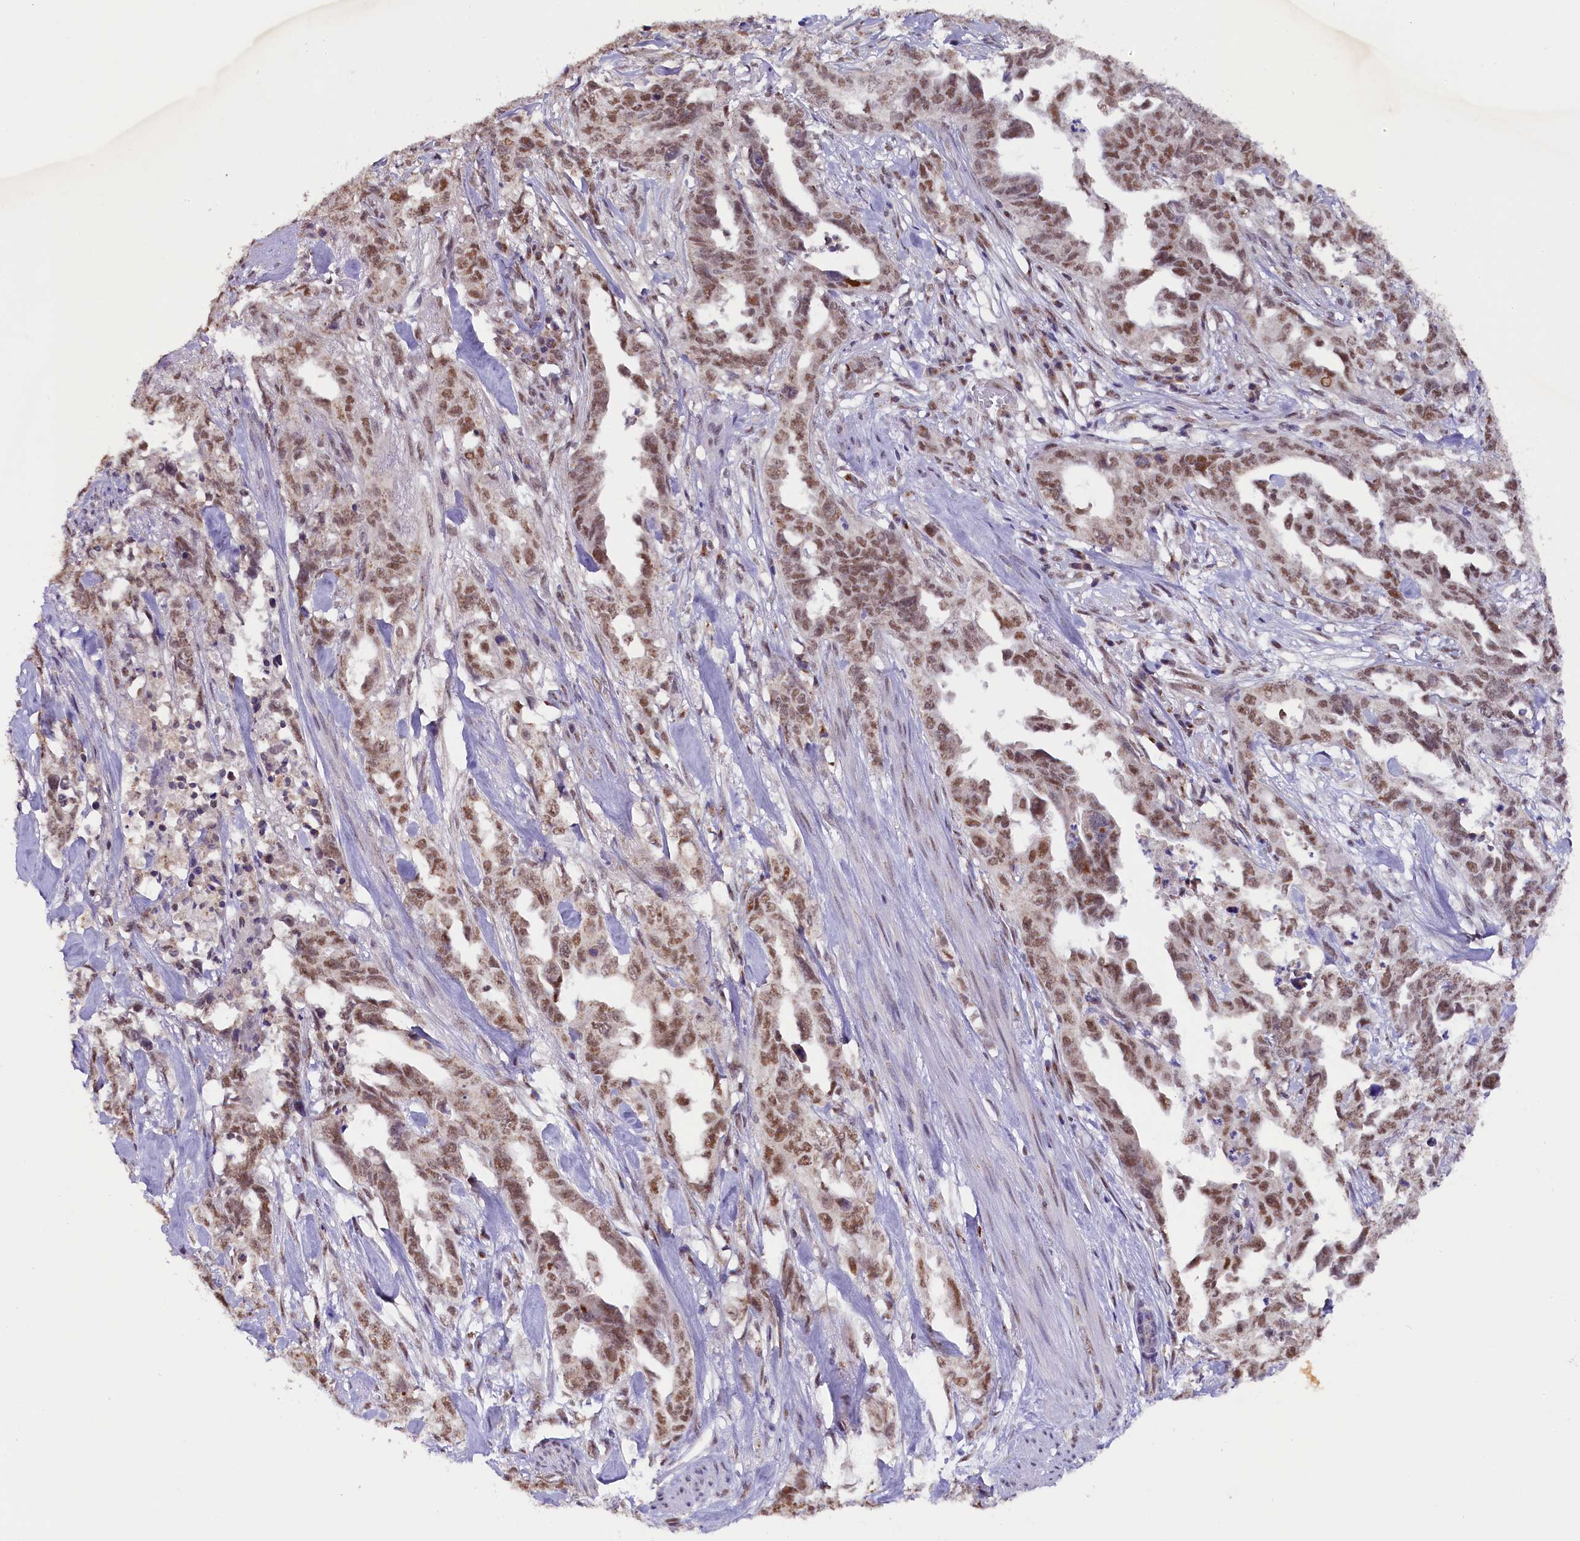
{"staining": {"intensity": "moderate", "quantity": ">75%", "location": "nuclear"}, "tissue": "endometrial cancer", "cell_type": "Tumor cells", "image_type": "cancer", "snomed": [{"axis": "morphology", "description": "Adenocarcinoma, NOS"}, {"axis": "topography", "description": "Endometrium"}], "caption": "A medium amount of moderate nuclear positivity is present in approximately >75% of tumor cells in endometrial cancer (adenocarcinoma) tissue.", "gene": "NCBP1", "patient": {"sex": "female", "age": 65}}